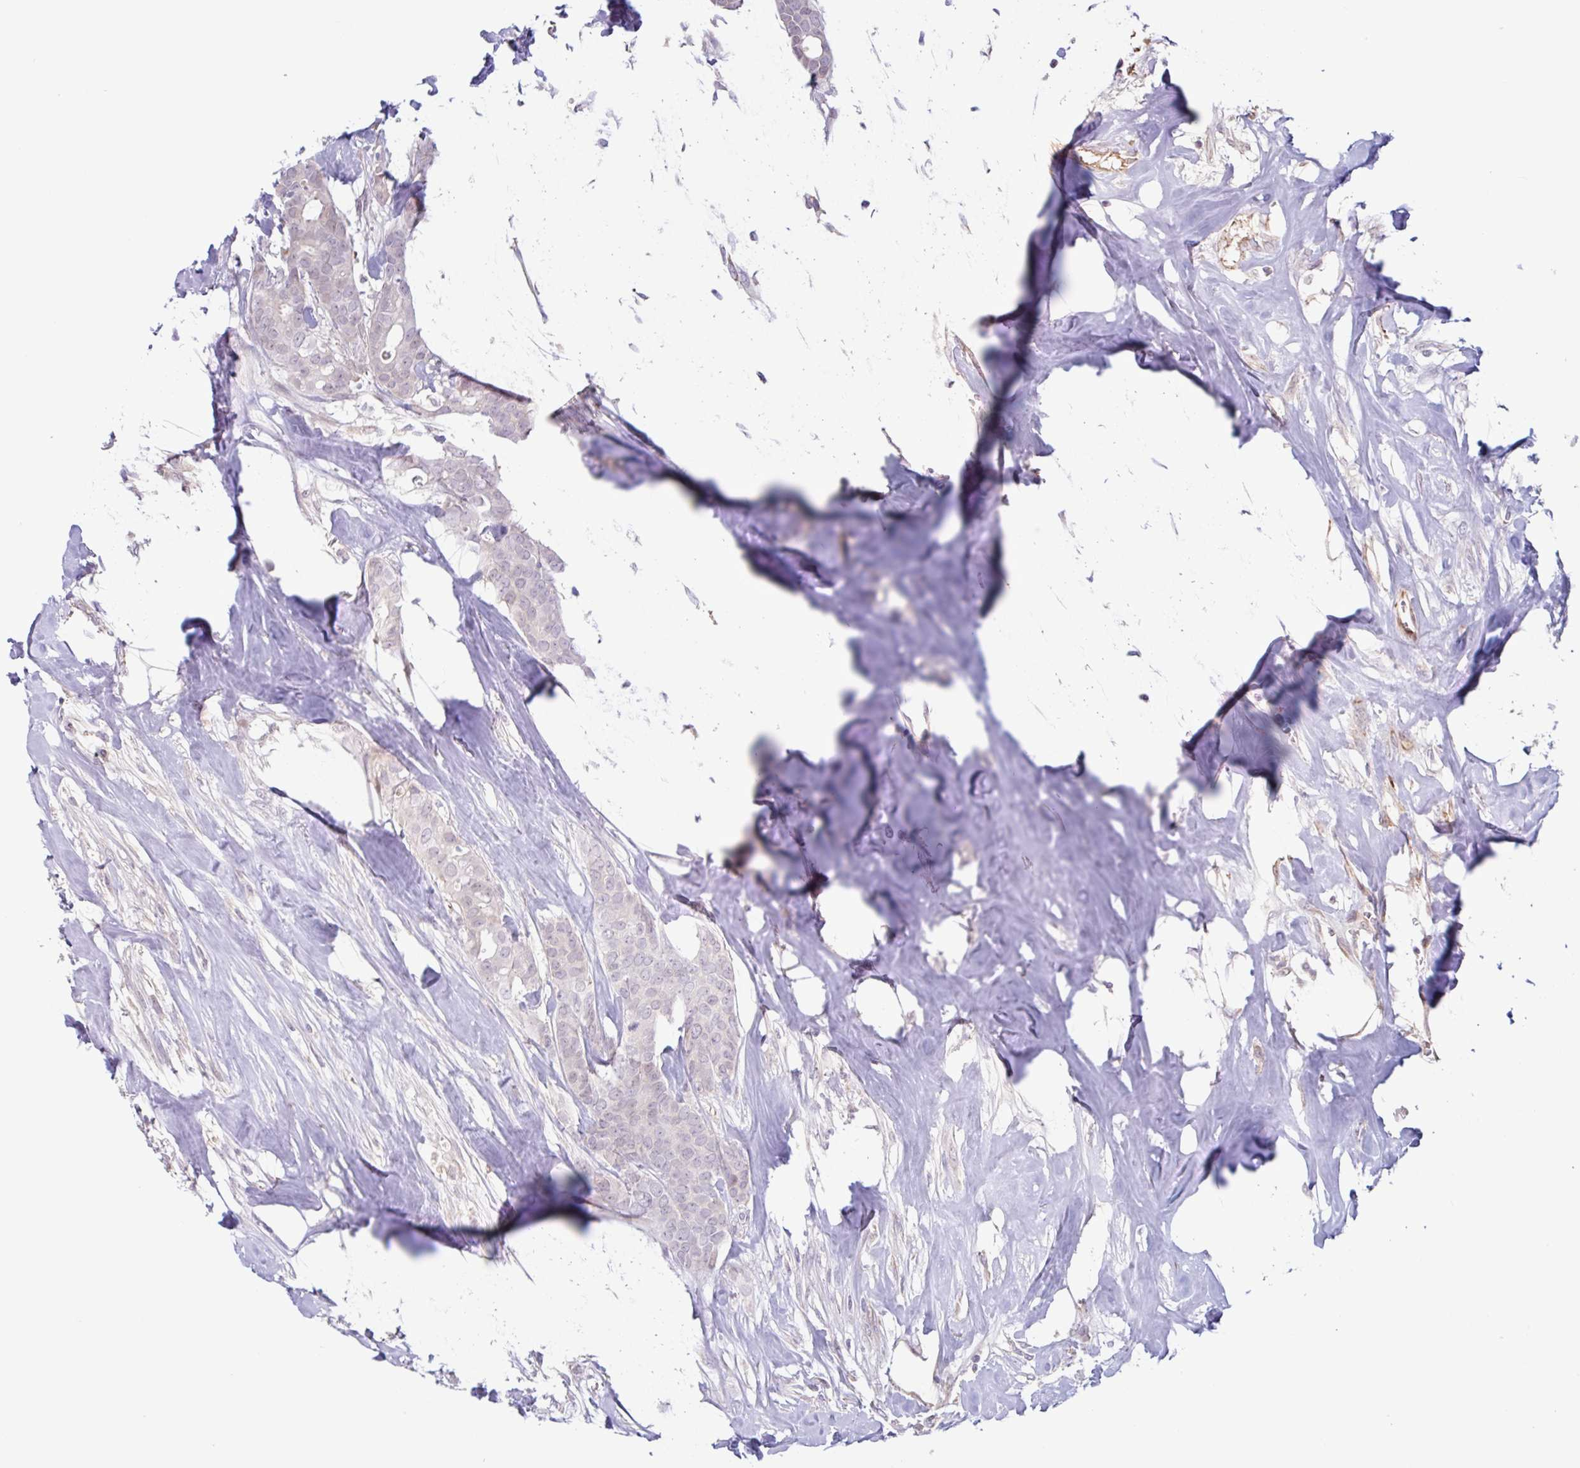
{"staining": {"intensity": "negative", "quantity": "none", "location": "none"}, "tissue": "breast cancer", "cell_type": "Tumor cells", "image_type": "cancer", "snomed": [{"axis": "morphology", "description": "Duct carcinoma"}, {"axis": "topography", "description": "Breast"}], "caption": "The photomicrograph reveals no staining of tumor cells in intraductal carcinoma (breast).", "gene": "TAF1D", "patient": {"sex": "female", "age": 84}}